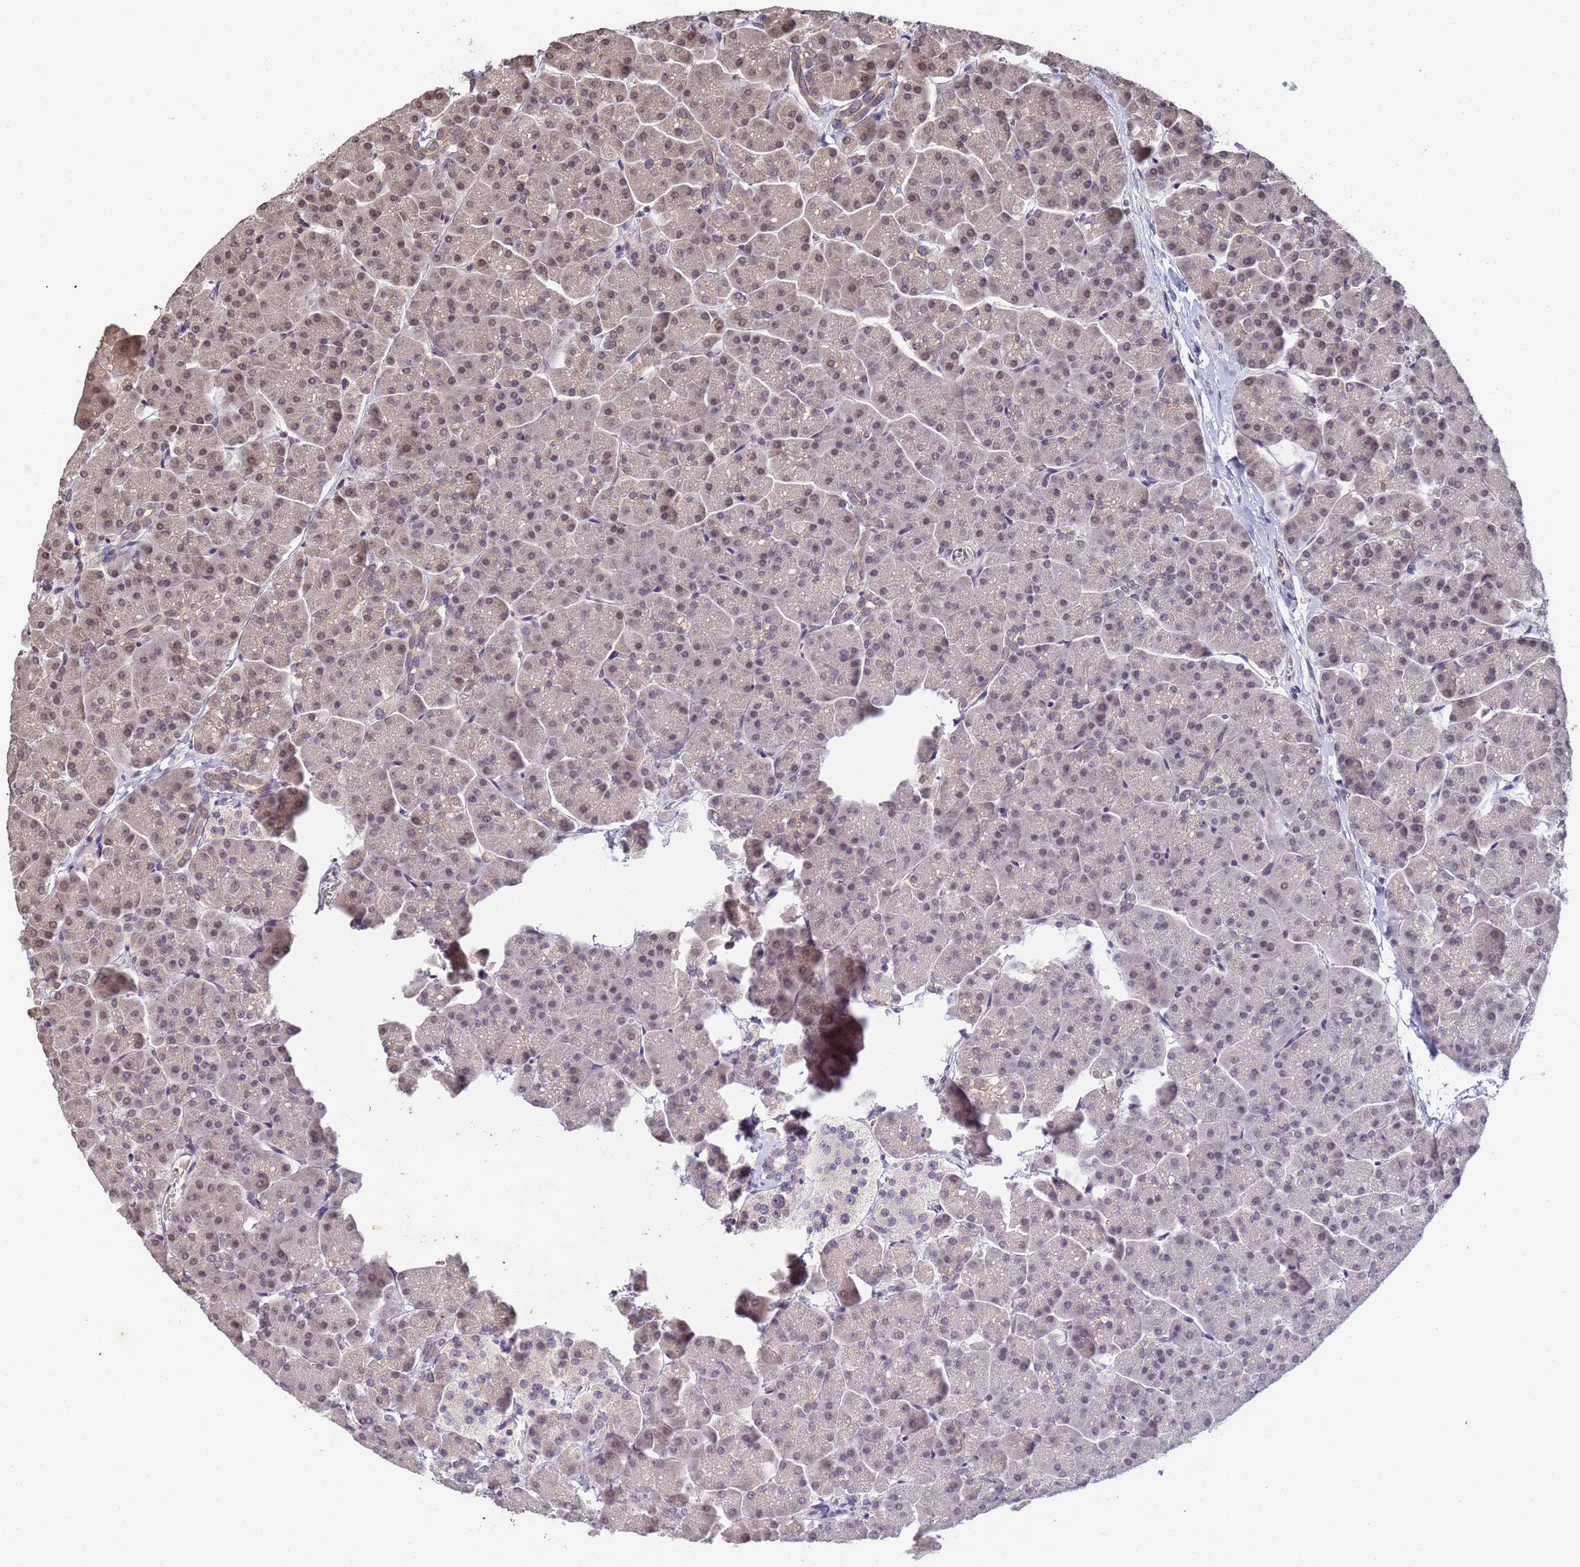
{"staining": {"intensity": "weak", "quantity": "<25%", "location": "nuclear"}, "tissue": "pancreas", "cell_type": "Exocrine glandular cells", "image_type": "normal", "snomed": [{"axis": "morphology", "description": "Normal tissue, NOS"}, {"axis": "topography", "description": "Pancreas"}, {"axis": "topography", "description": "Peripheral nerve tissue"}], "caption": "Photomicrograph shows no protein expression in exocrine glandular cells of benign pancreas. (DAB immunohistochemistry with hematoxylin counter stain).", "gene": "MYL7", "patient": {"sex": "male", "age": 54}}